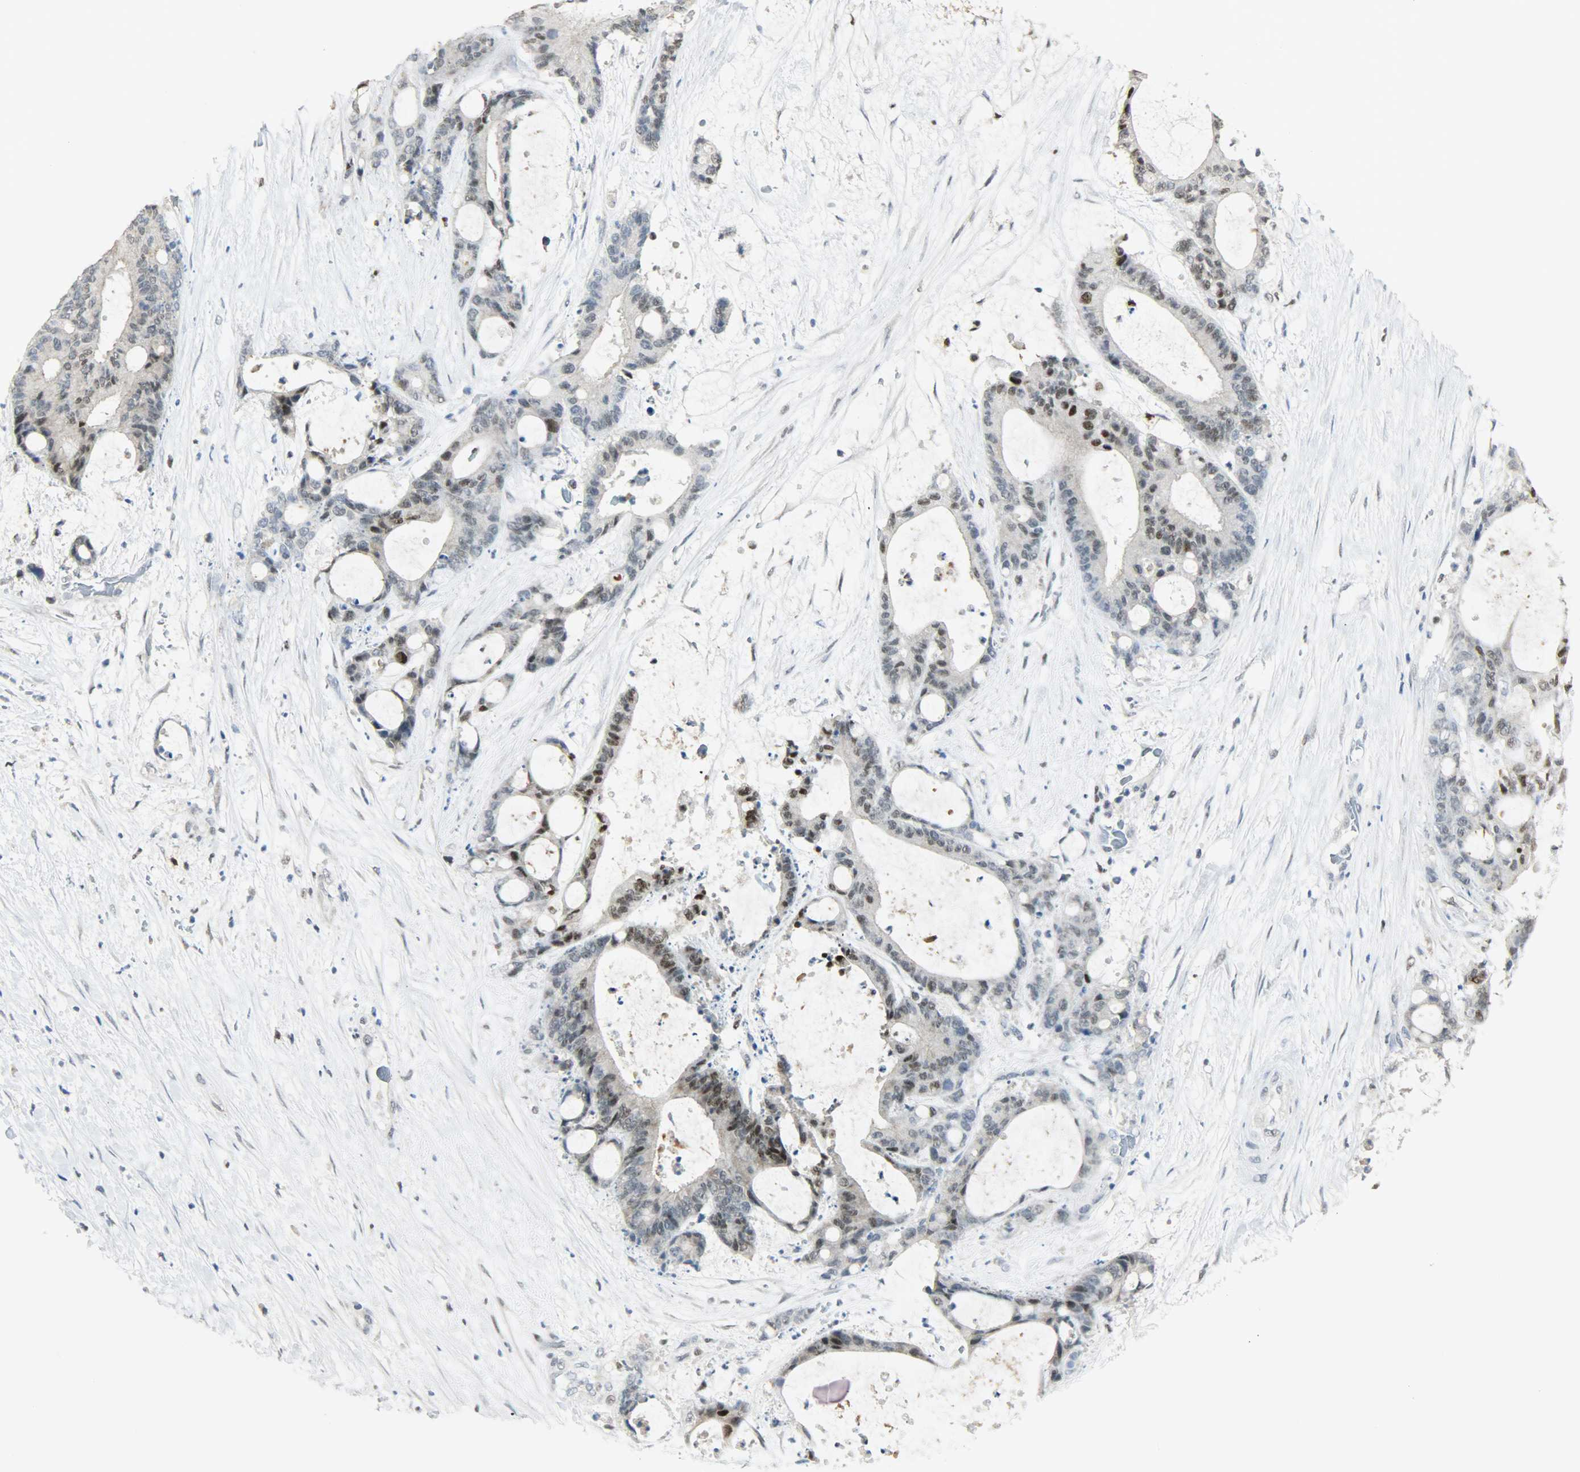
{"staining": {"intensity": "moderate", "quantity": "25%-75%", "location": "nuclear"}, "tissue": "liver cancer", "cell_type": "Tumor cells", "image_type": "cancer", "snomed": [{"axis": "morphology", "description": "Cholangiocarcinoma"}, {"axis": "topography", "description": "Liver"}], "caption": "Liver cancer was stained to show a protein in brown. There is medium levels of moderate nuclear expression in about 25%-75% of tumor cells. Immunohistochemistry (ihc) stains the protein of interest in brown and the nuclei are stained blue.", "gene": "PPARG", "patient": {"sex": "female", "age": 73}}